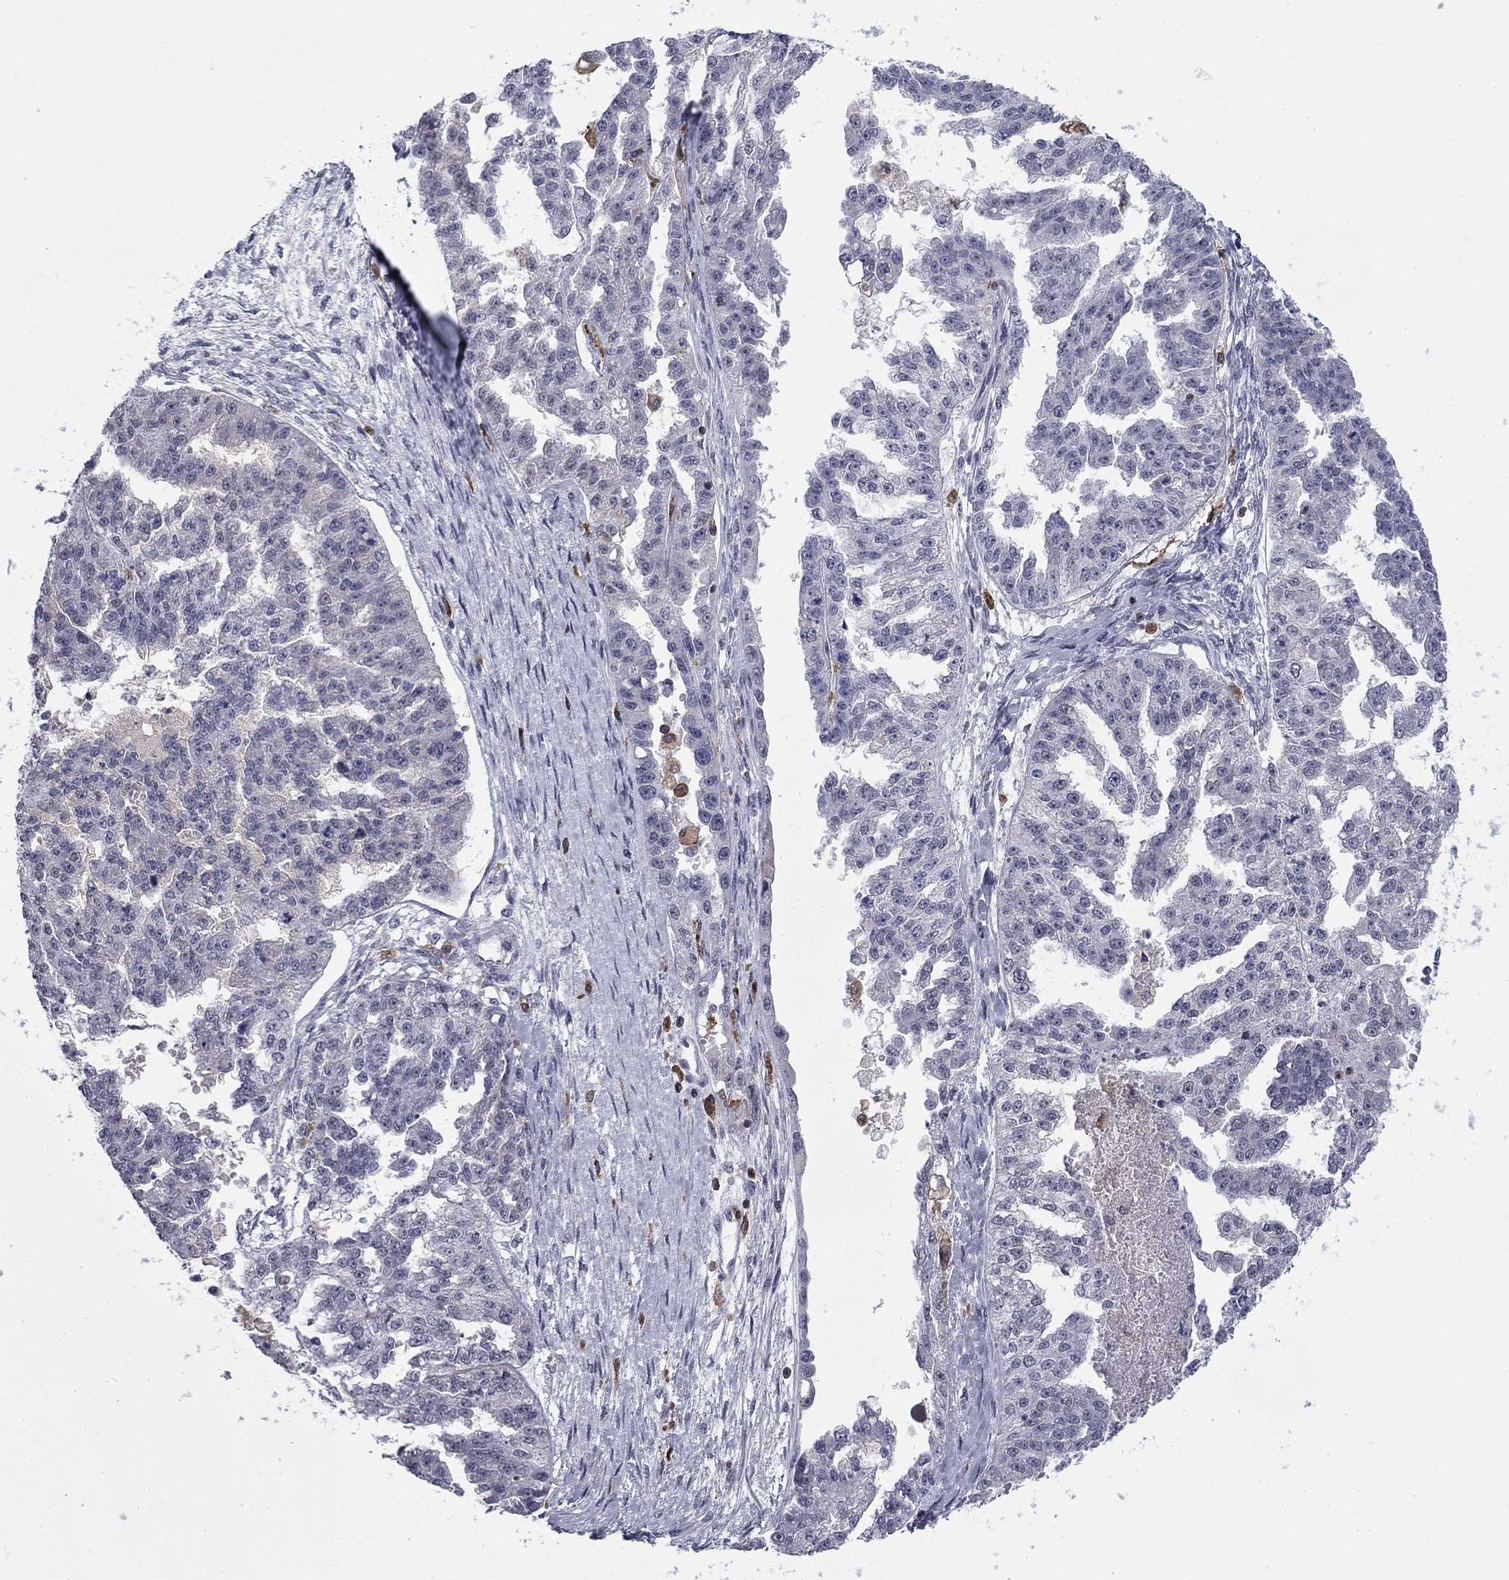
{"staining": {"intensity": "negative", "quantity": "none", "location": "none"}, "tissue": "ovarian cancer", "cell_type": "Tumor cells", "image_type": "cancer", "snomed": [{"axis": "morphology", "description": "Cystadenocarcinoma, serous, NOS"}, {"axis": "topography", "description": "Ovary"}], "caption": "Ovarian serous cystadenocarcinoma was stained to show a protein in brown. There is no significant expression in tumor cells. (DAB immunohistochemistry (IHC), high magnification).", "gene": "PLCB2", "patient": {"sex": "female", "age": 58}}